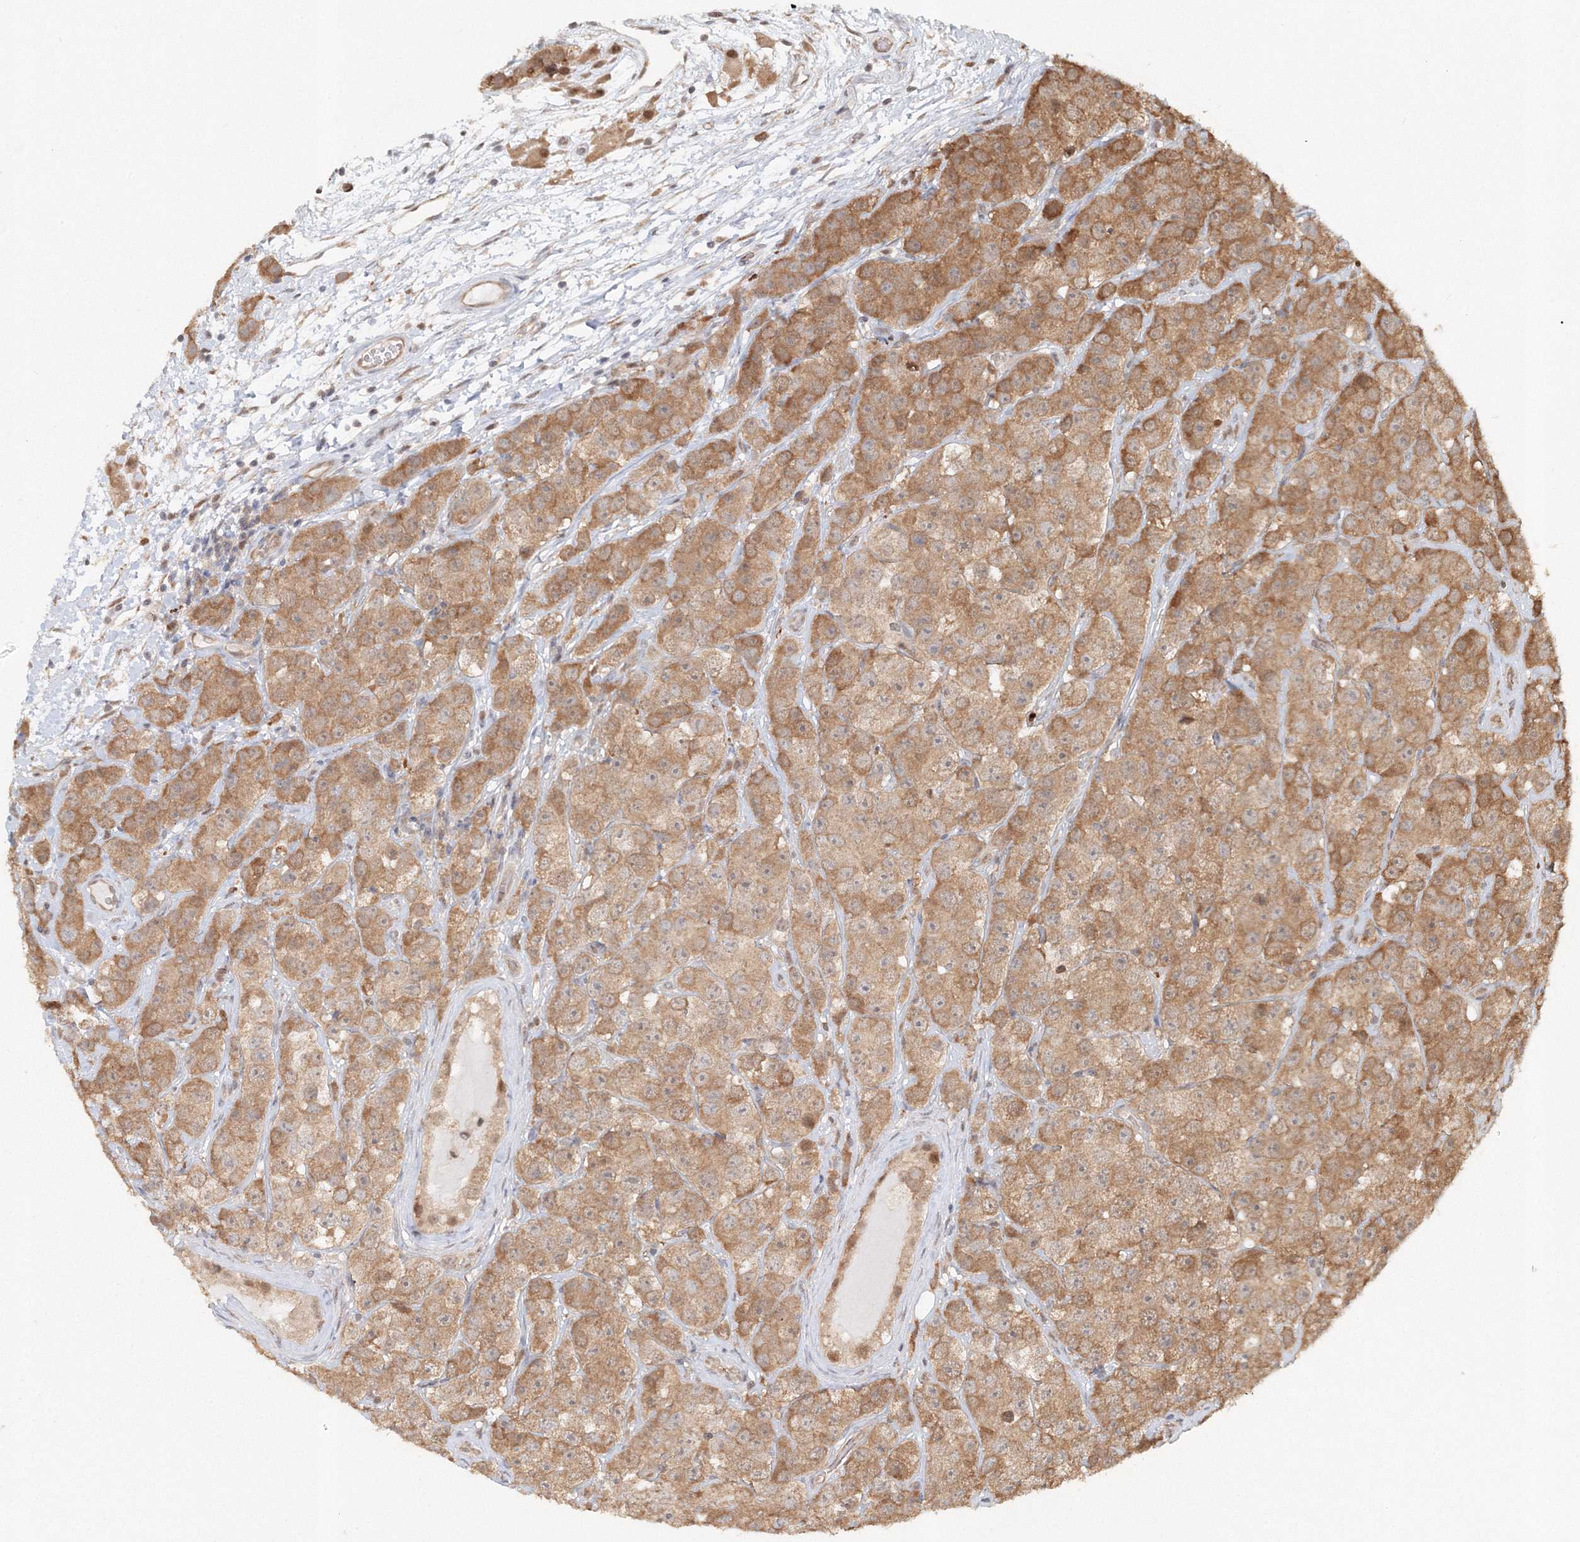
{"staining": {"intensity": "moderate", "quantity": ">75%", "location": "cytoplasmic/membranous"}, "tissue": "testis cancer", "cell_type": "Tumor cells", "image_type": "cancer", "snomed": [{"axis": "morphology", "description": "Seminoma, NOS"}, {"axis": "topography", "description": "Testis"}], "caption": "This is an image of immunohistochemistry (IHC) staining of seminoma (testis), which shows moderate staining in the cytoplasmic/membranous of tumor cells.", "gene": "PSMD6", "patient": {"sex": "male", "age": 28}}